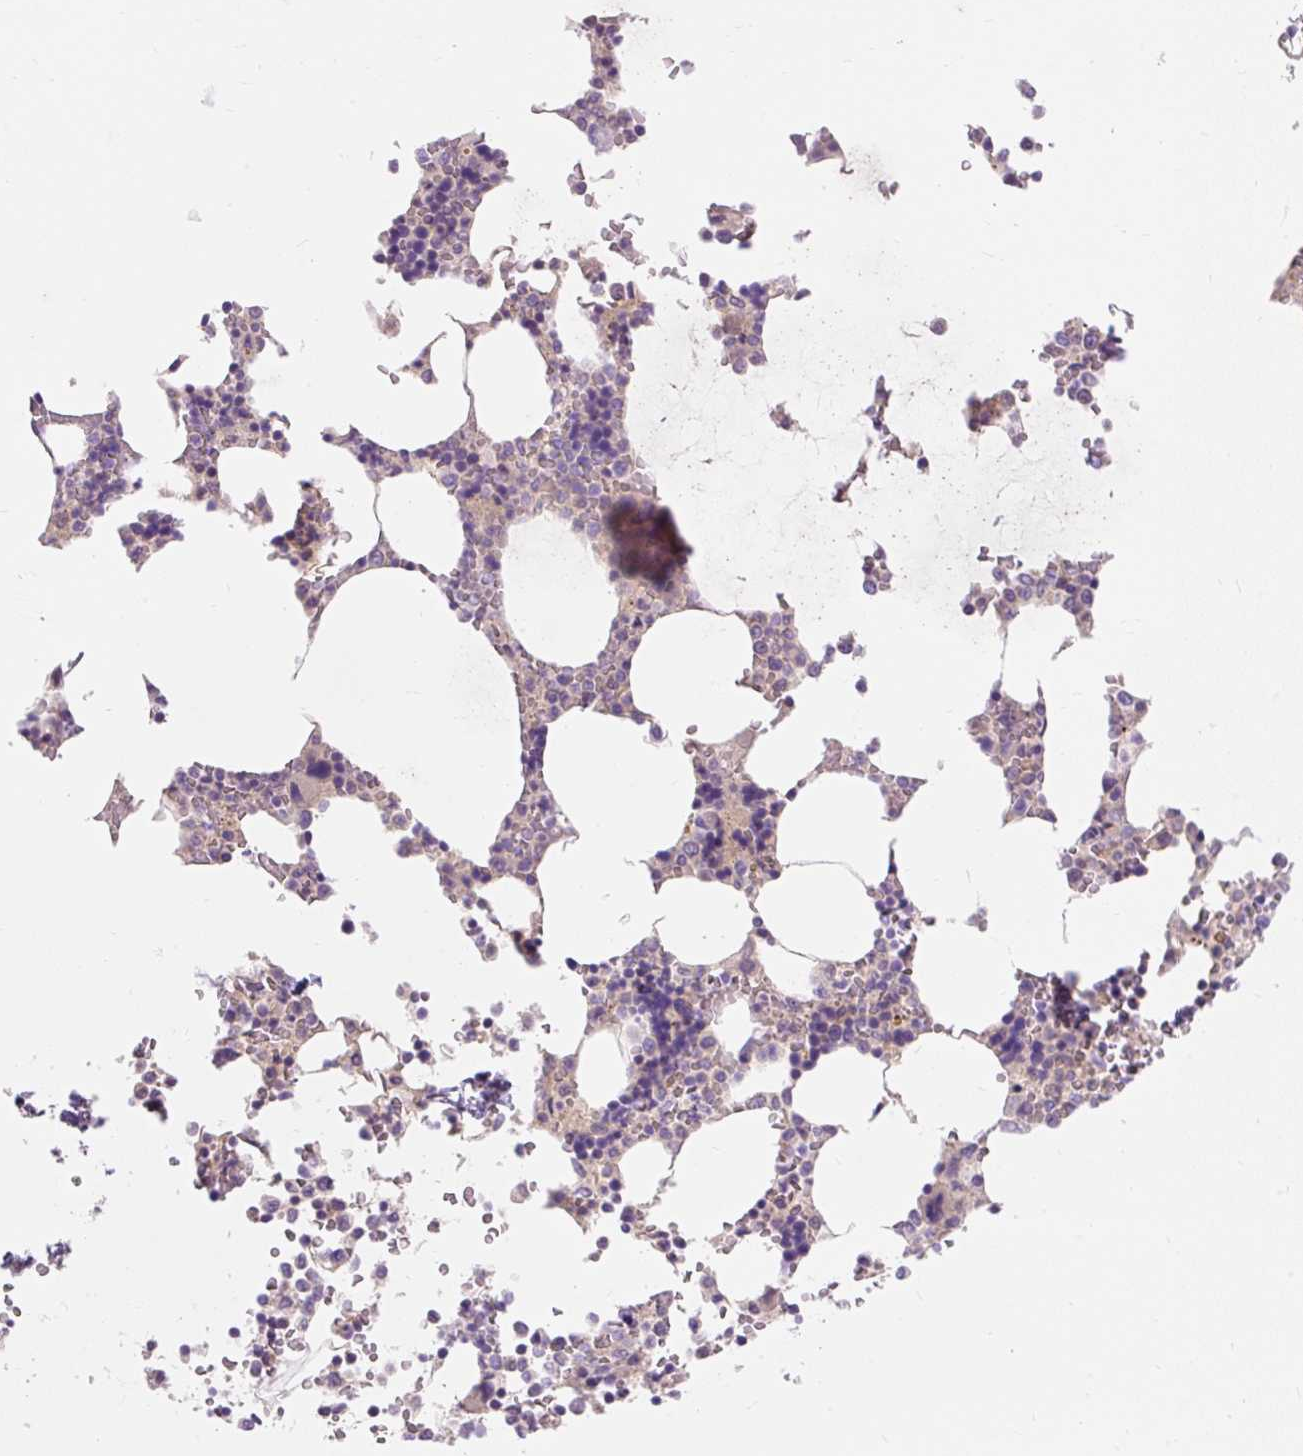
{"staining": {"intensity": "negative", "quantity": "none", "location": "none"}, "tissue": "bone marrow", "cell_type": "Hematopoietic cells", "image_type": "normal", "snomed": [{"axis": "morphology", "description": "Normal tissue, NOS"}, {"axis": "topography", "description": "Bone marrow"}], "caption": "Immunohistochemical staining of normal human bone marrow exhibits no significant staining in hematopoietic cells. Nuclei are stained in blue.", "gene": "TMEM150C", "patient": {"sex": "male", "age": 64}}